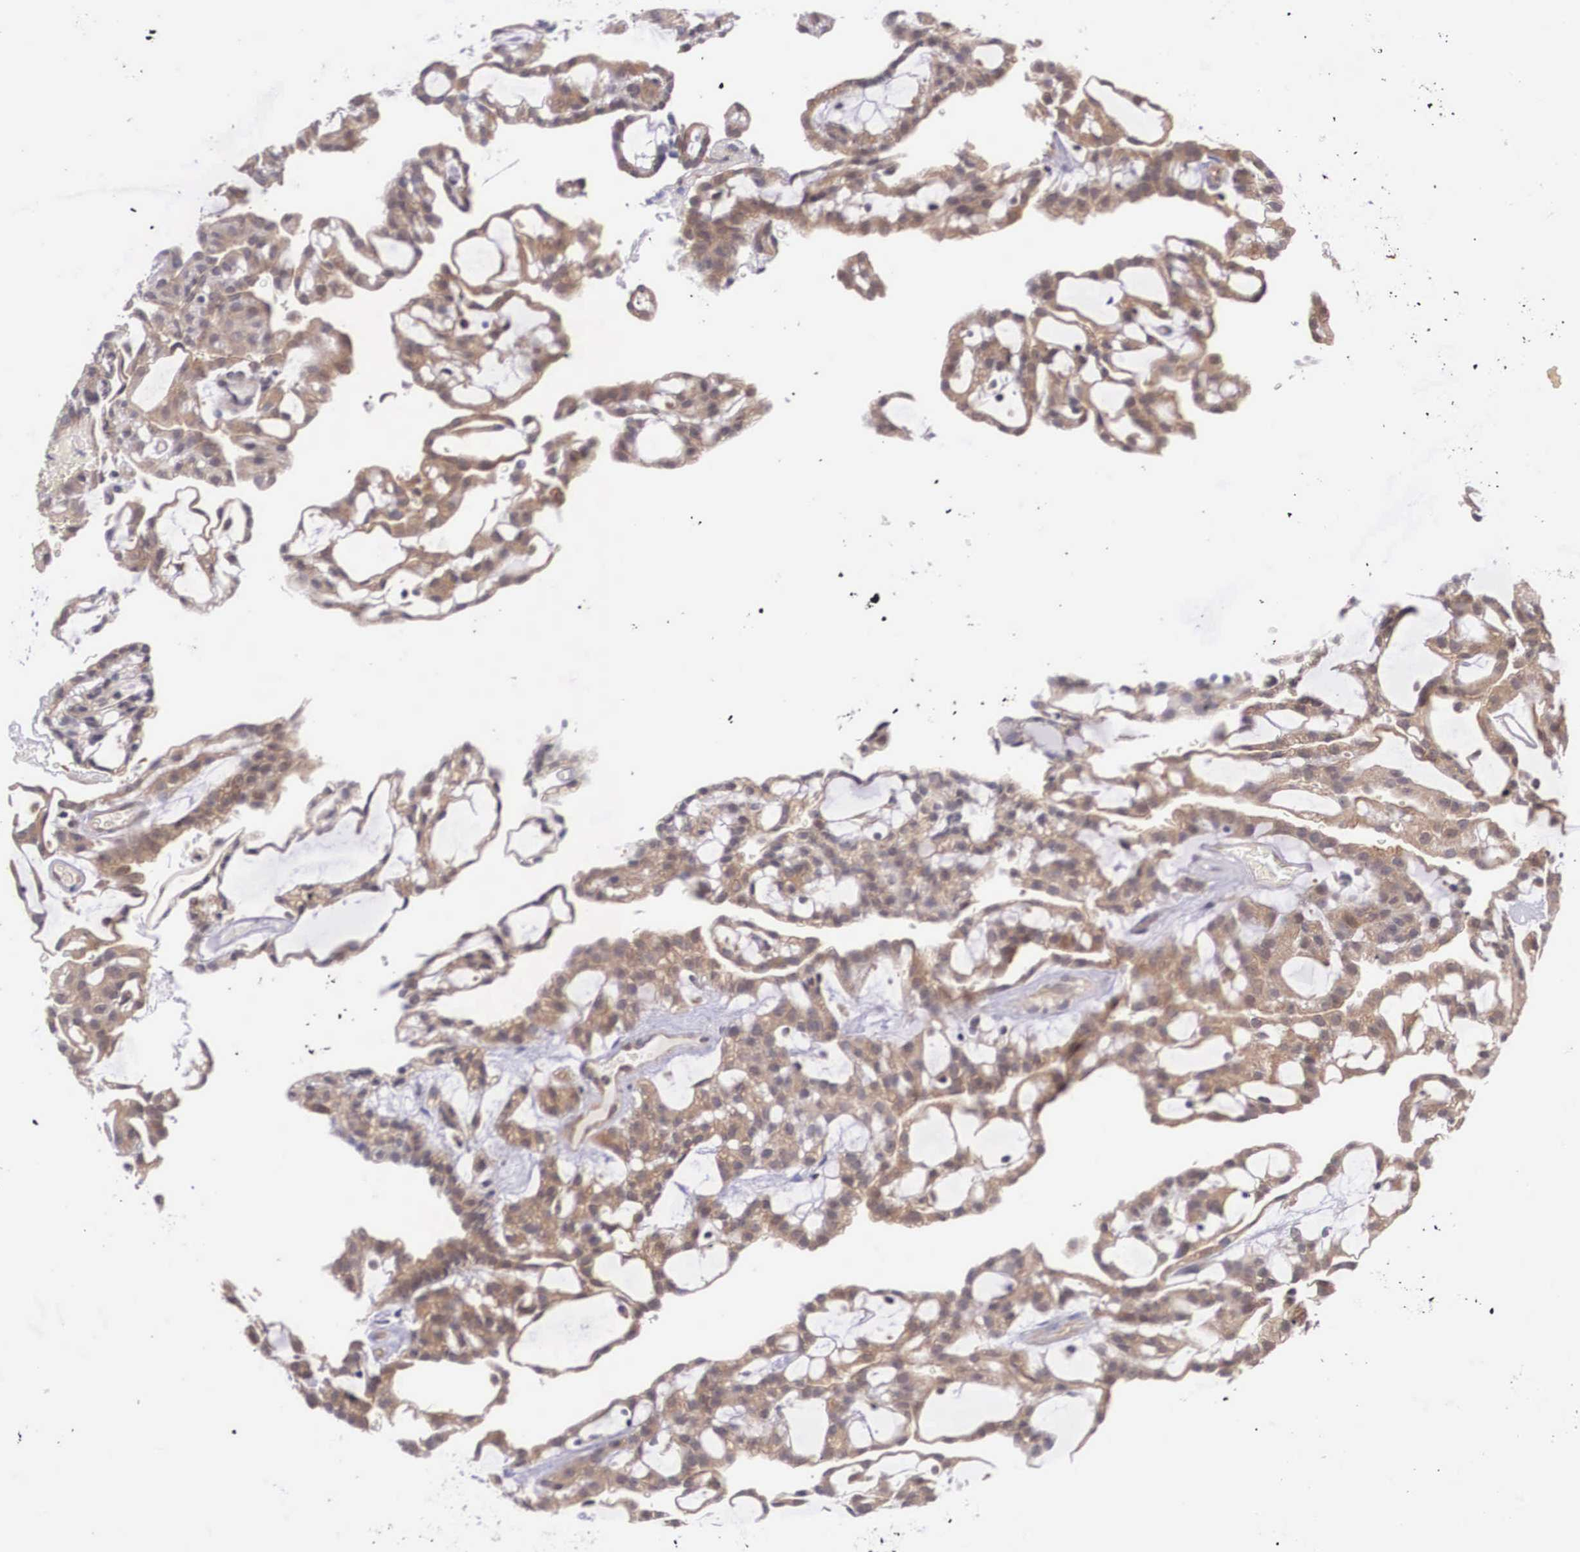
{"staining": {"intensity": "moderate", "quantity": ">75%", "location": "cytoplasmic/membranous"}, "tissue": "renal cancer", "cell_type": "Tumor cells", "image_type": "cancer", "snomed": [{"axis": "morphology", "description": "Adenocarcinoma, NOS"}, {"axis": "topography", "description": "Kidney"}], "caption": "A brown stain highlights moderate cytoplasmic/membranous staining of a protein in human renal adenocarcinoma tumor cells.", "gene": "IGBP1", "patient": {"sex": "male", "age": 63}}